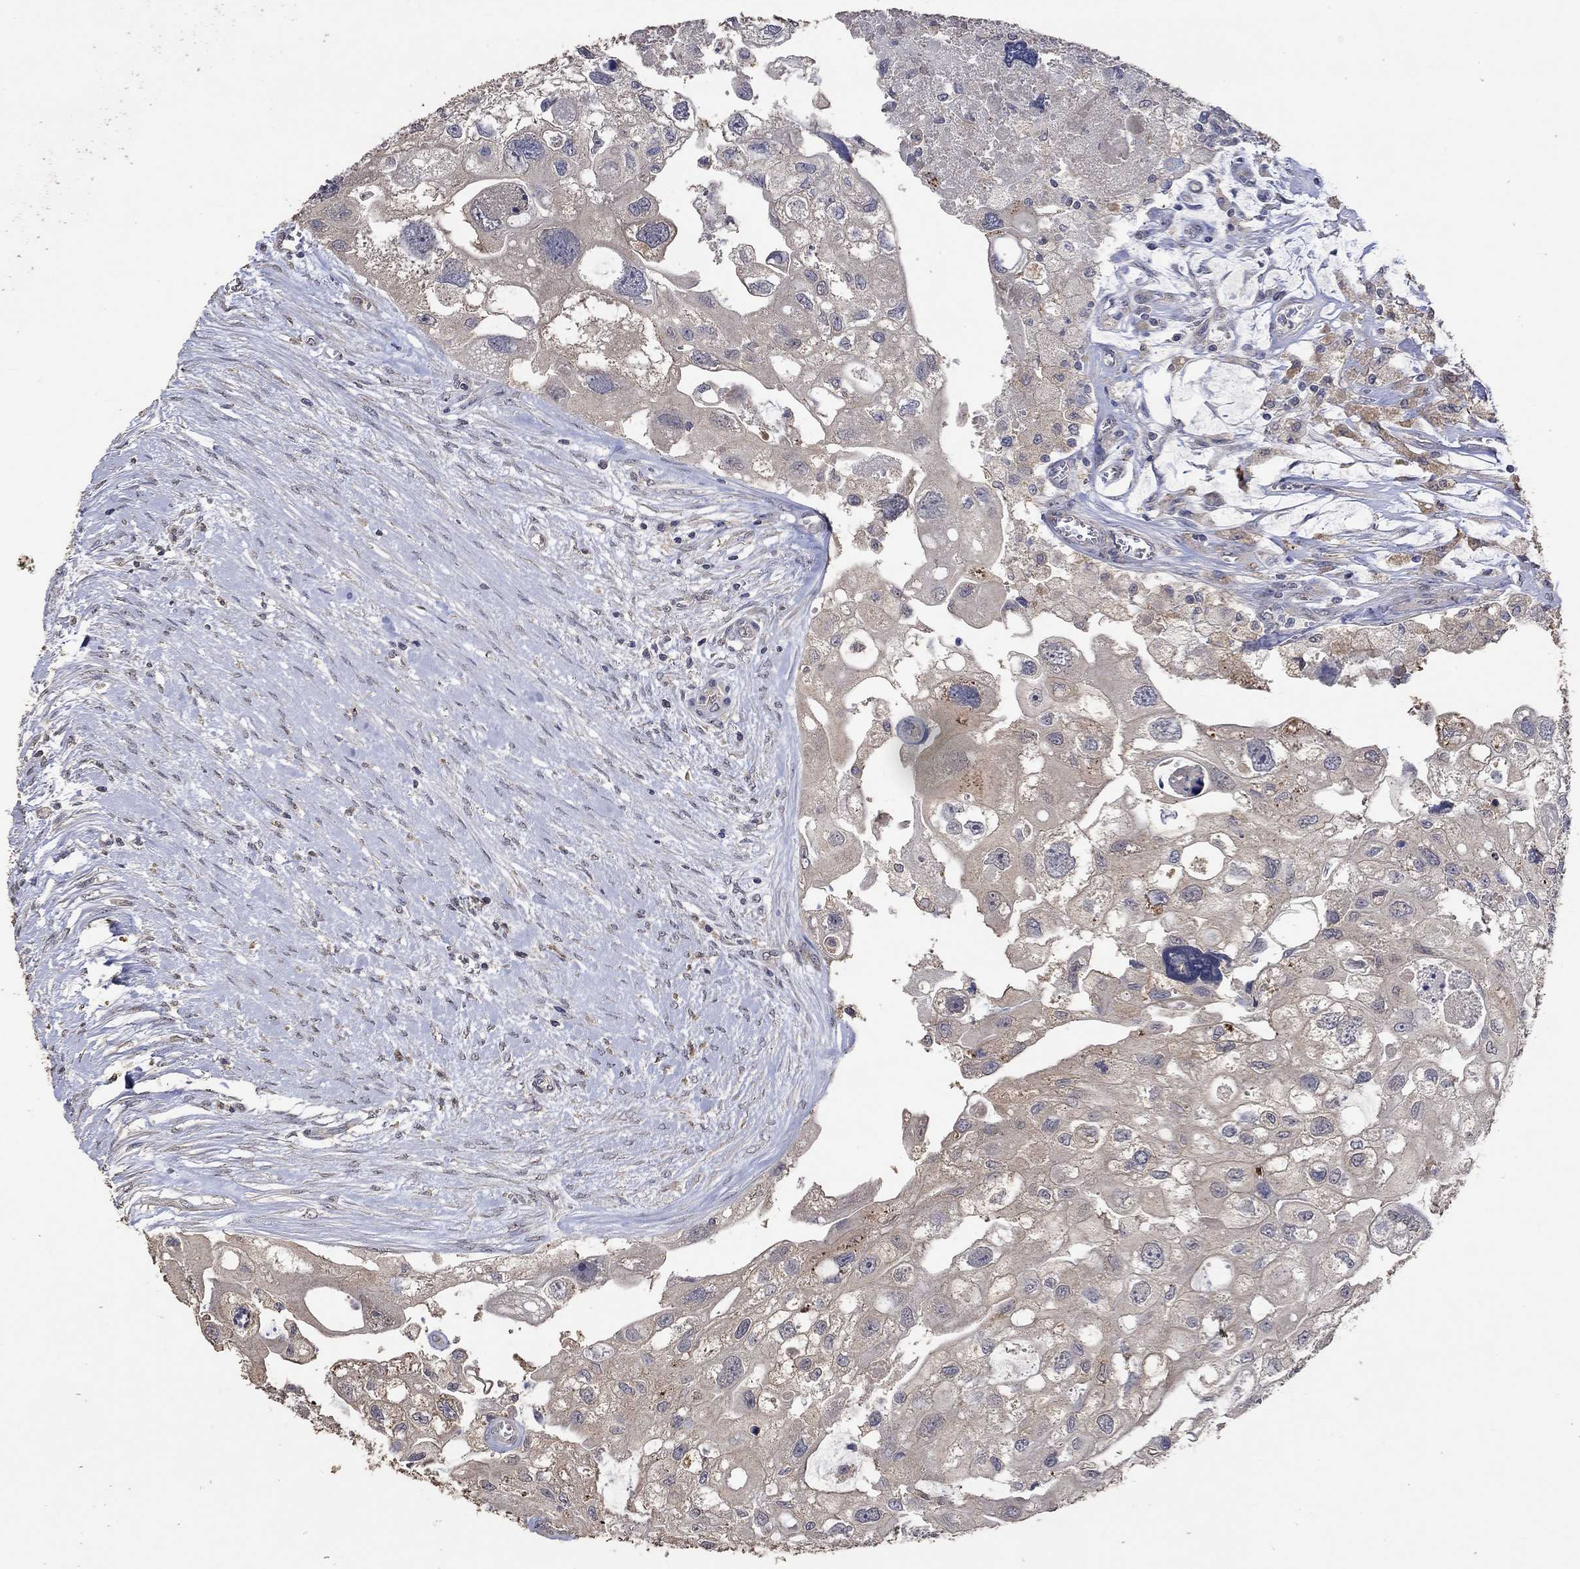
{"staining": {"intensity": "weak", "quantity": "<25%", "location": "cytoplasmic/membranous"}, "tissue": "urothelial cancer", "cell_type": "Tumor cells", "image_type": "cancer", "snomed": [{"axis": "morphology", "description": "Urothelial carcinoma, High grade"}, {"axis": "topography", "description": "Urinary bladder"}], "caption": "This is an IHC photomicrograph of high-grade urothelial carcinoma. There is no staining in tumor cells.", "gene": "PTPN20", "patient": {"sex": "male", "age": 59}}